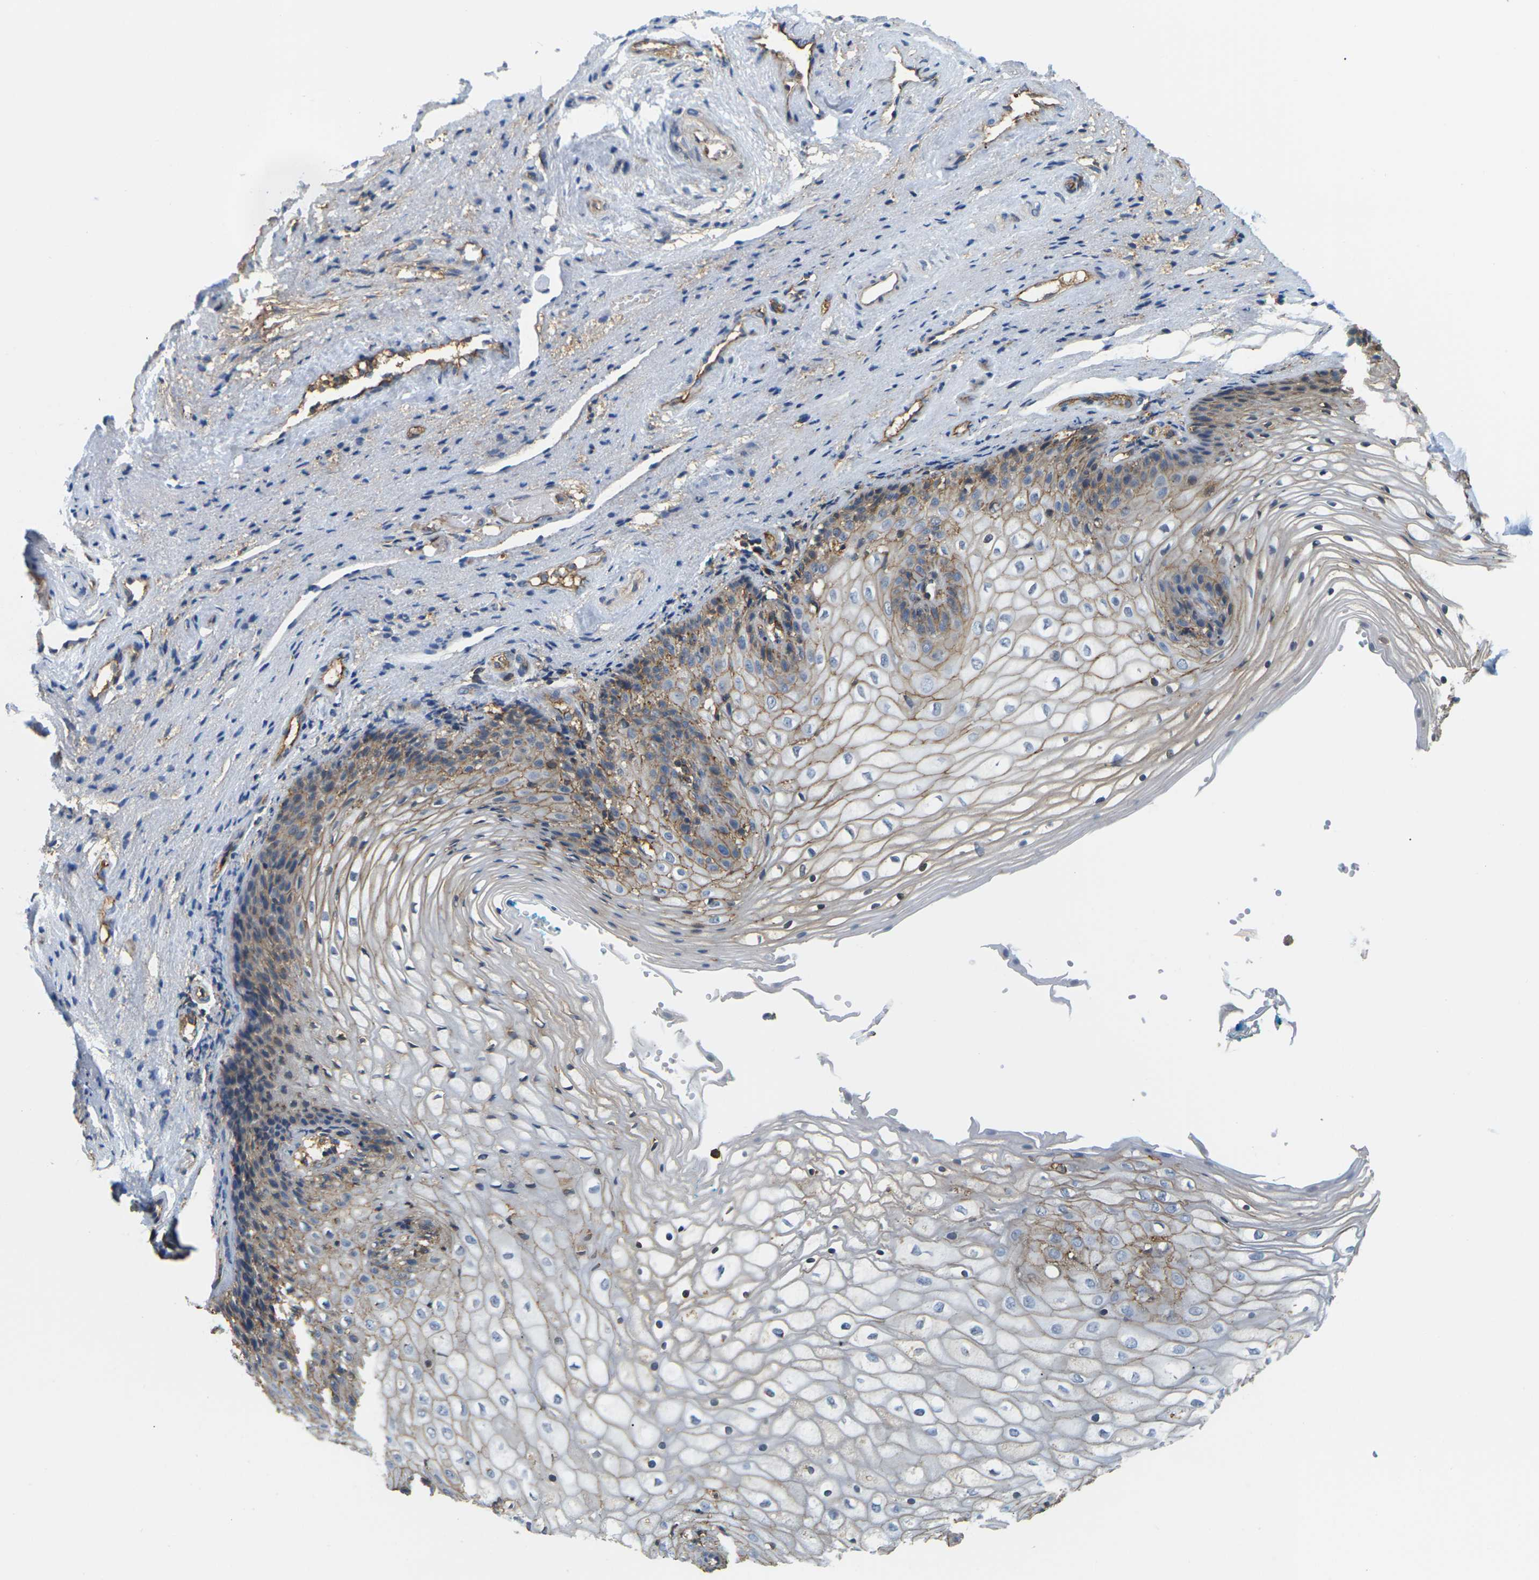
{"staining": {"intensity": "moderate", "quantity": "25%-75%", "location": "cytoplasmic/membranous"}, "tissue": "vagina", "cell_type": "Squamous epithelial cells", "image_type": "normal", "snomed": [{"axis": "morphology", "description": "Normal tissue, NOS"}, {"axis": "topography", "description": "Vagina"}], "caption": "A medium amount of moderate cytoplasmic/membranous staining is present in approximately 25%-75% of squamous epithelial cells in benign vagina.", "gene": "IQGAP1", "patient": {"sex": "female", "age": 34}}